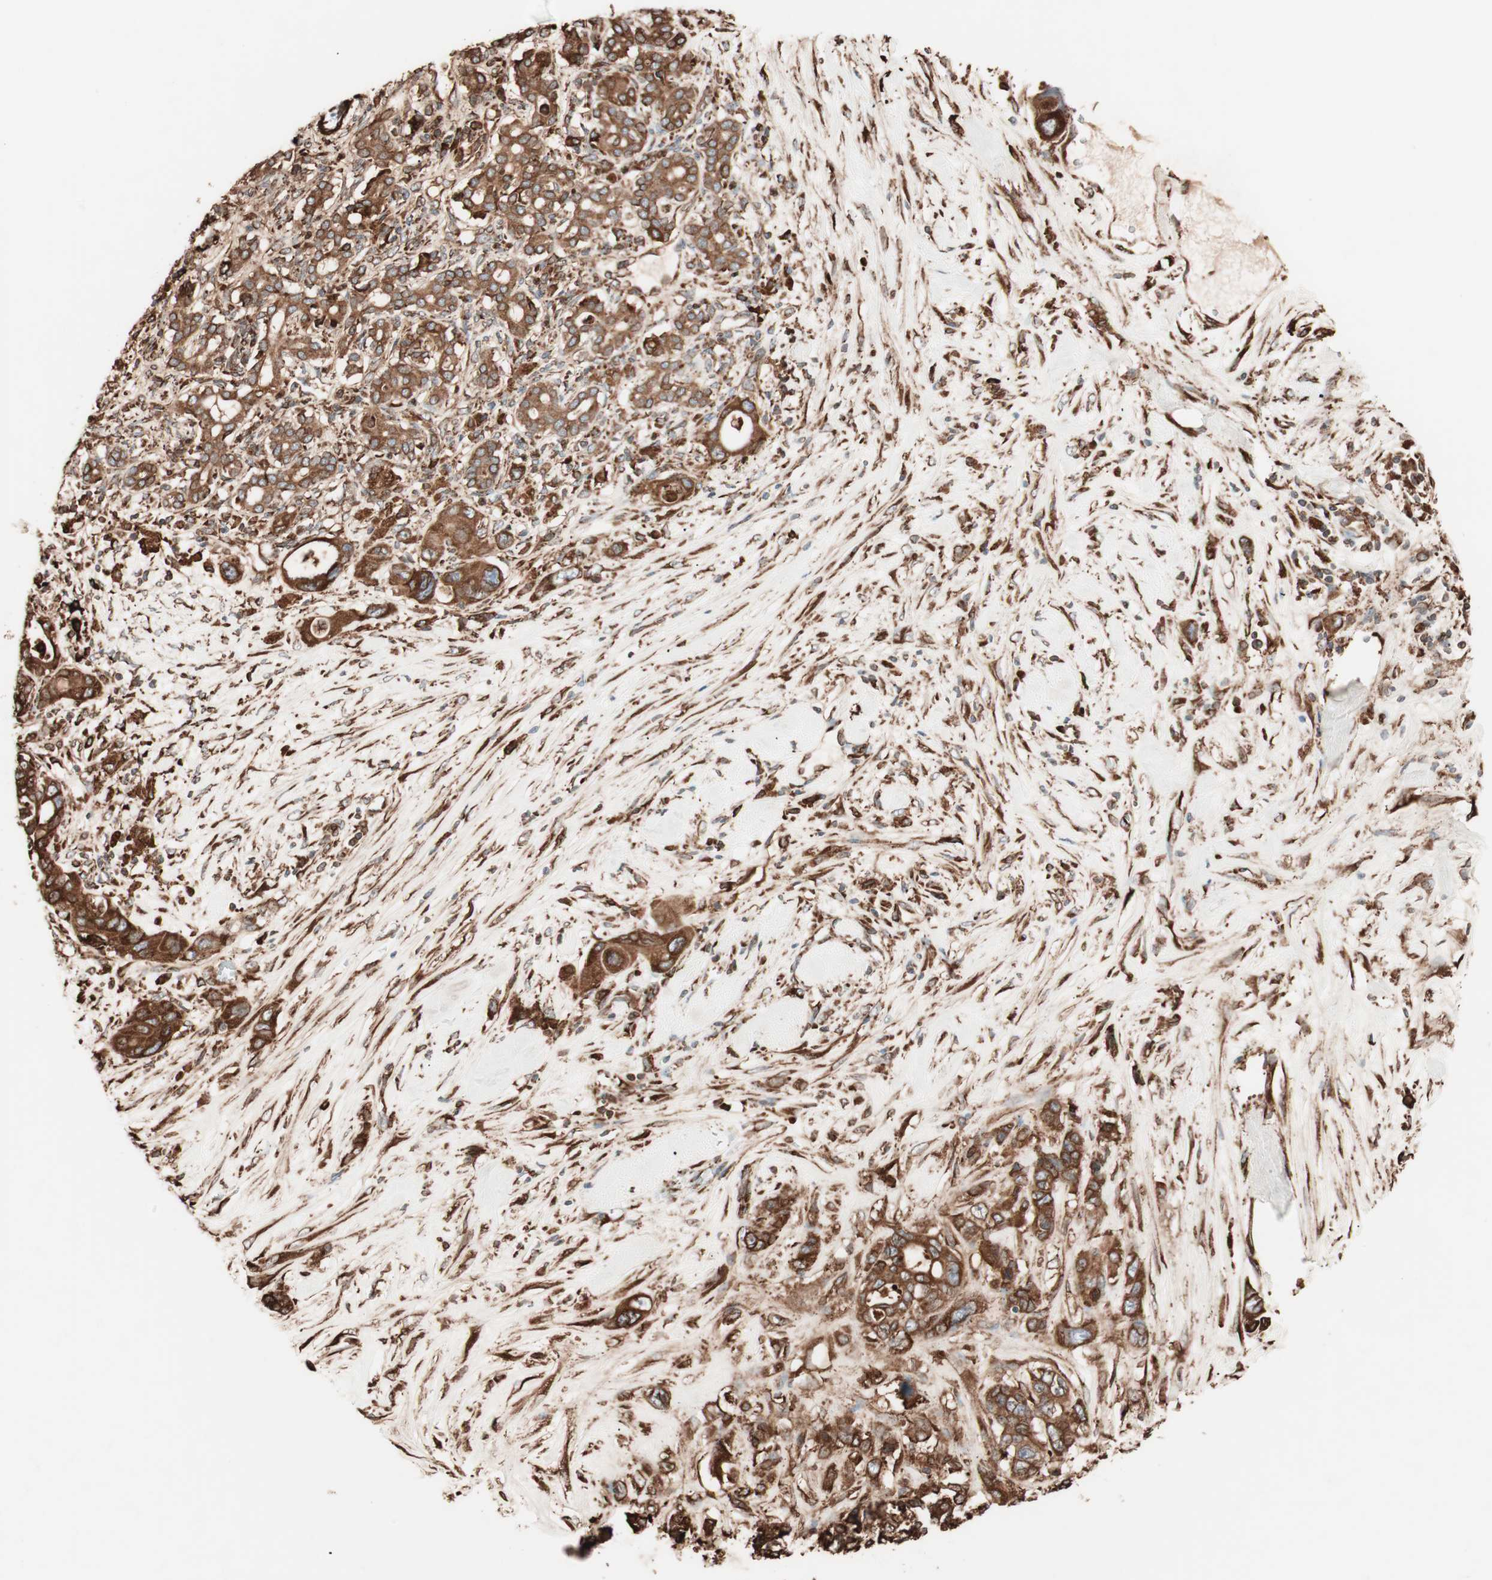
{"staining": {"intensity": "strong", "quantity": ">75%", "location": "cytoplasmic/membranous"}, "tissue": "pancreatic cancer", "cell_type": "Tumor cells", "image_type": "cancer", "snomed": [{"axis": "morphology", "description": "Adenocarcinoma, NOS"}, {"axis": "topography", "description": "Pancreas"}], "caption": "Adenocarcinoma (pancreatic) tissue reveals strong cytoplasmic/membranous staining in about >75% of tumor cells, visualized by immunohistochemistry.", "gene": "VEGFA", "patient": {"sex": "male", "age": 46}}